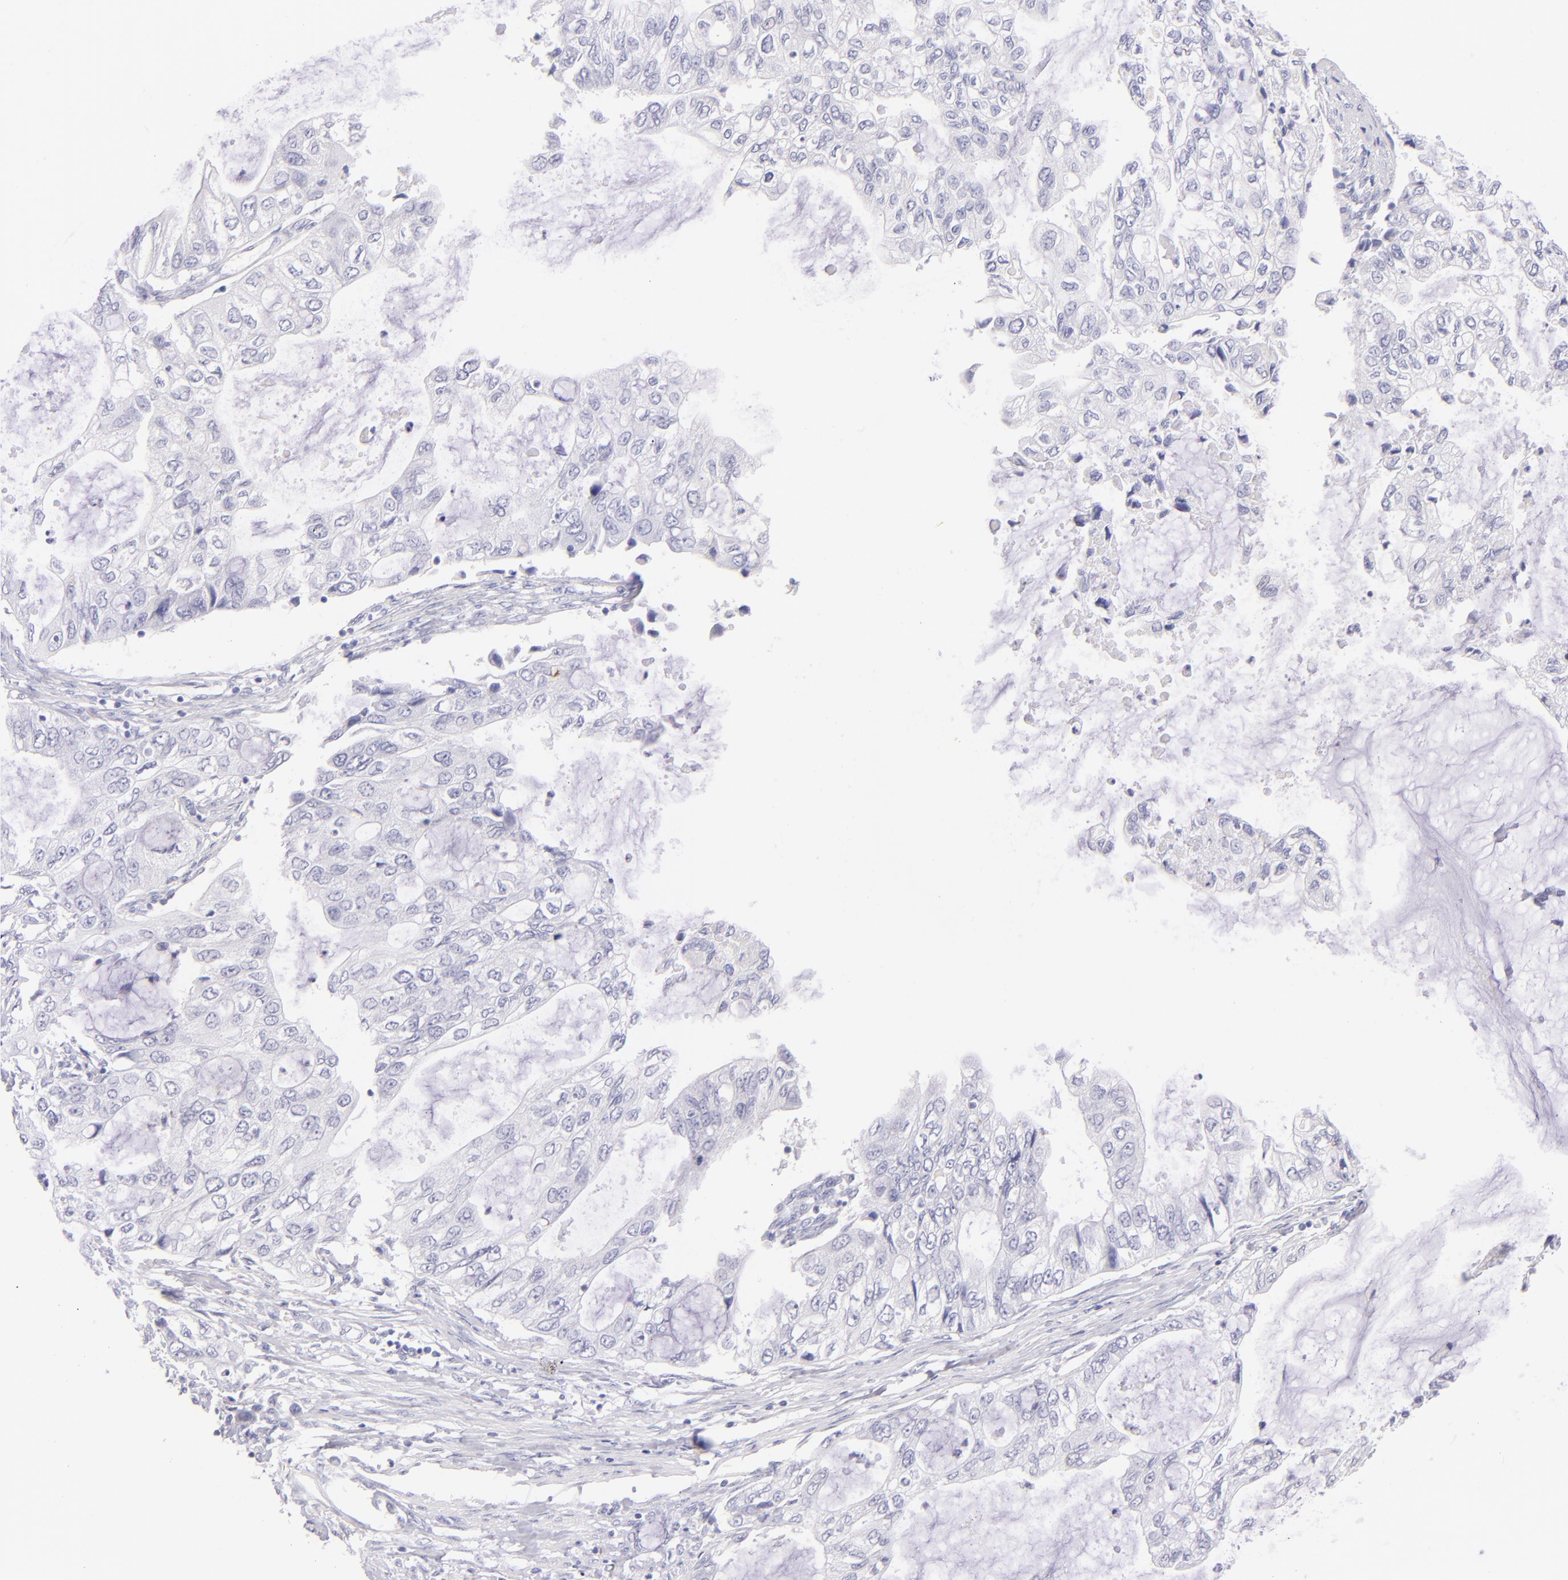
{"staining": {"intensity": "negative", "quantity": "none", "location": "none"}, "tissue": "stomach cancer", "cell_type": "Tumor cells", "image_type": "cancer", "snomed": [{"axis": "morphology", "description": "Adenocarcinoma, NOS"}, {"axis": "topography", "description": "Stomach, upper"}], "caption": "This is an IHC histopathology image of stomach adenocarcinoma. There is no expression in tumor cells.", "gene": "SDC1", "patient": {"sex": "female", "age": 52}}